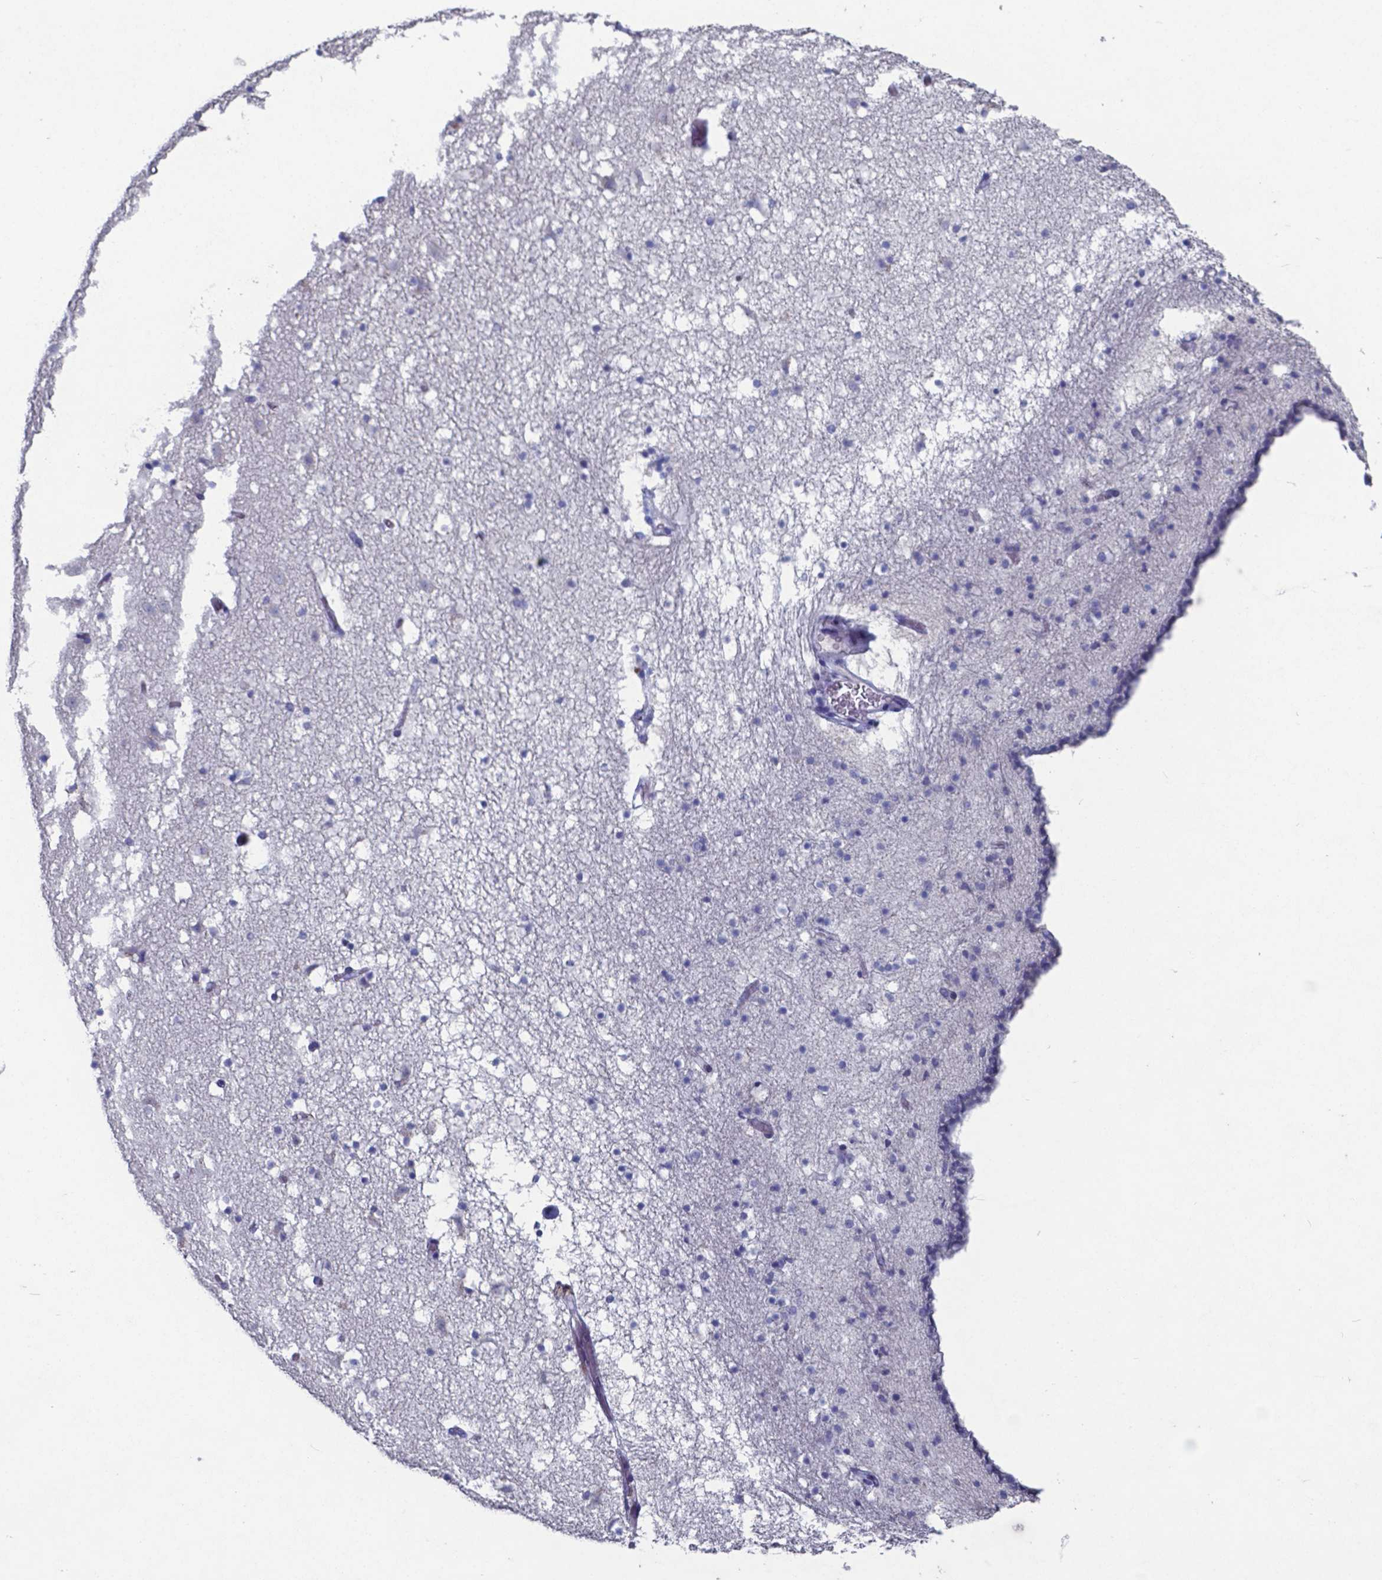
{"staining": {"intensity": "negative", "quantity": "none", "location": "none"}, "tissue": "caudate", "cell_type": "Glial cells", "image_type": "normal", "snomed": [{"axis": "morphology", "description": "Normal tissue, NOS"}, {"axis": "topography", "description": "Lateral ventricle wall"}], "caption": "The photomicrograph demonstrates no staining of glial cells in unremarkable caudate. The staining is performed using DAB (3,3'-diaminobenzidine) brown chromogen with nuclei counter-stained in using hematoxylin.", "gene": "TTR", "patient": {"sex": "female", "age": 42}}